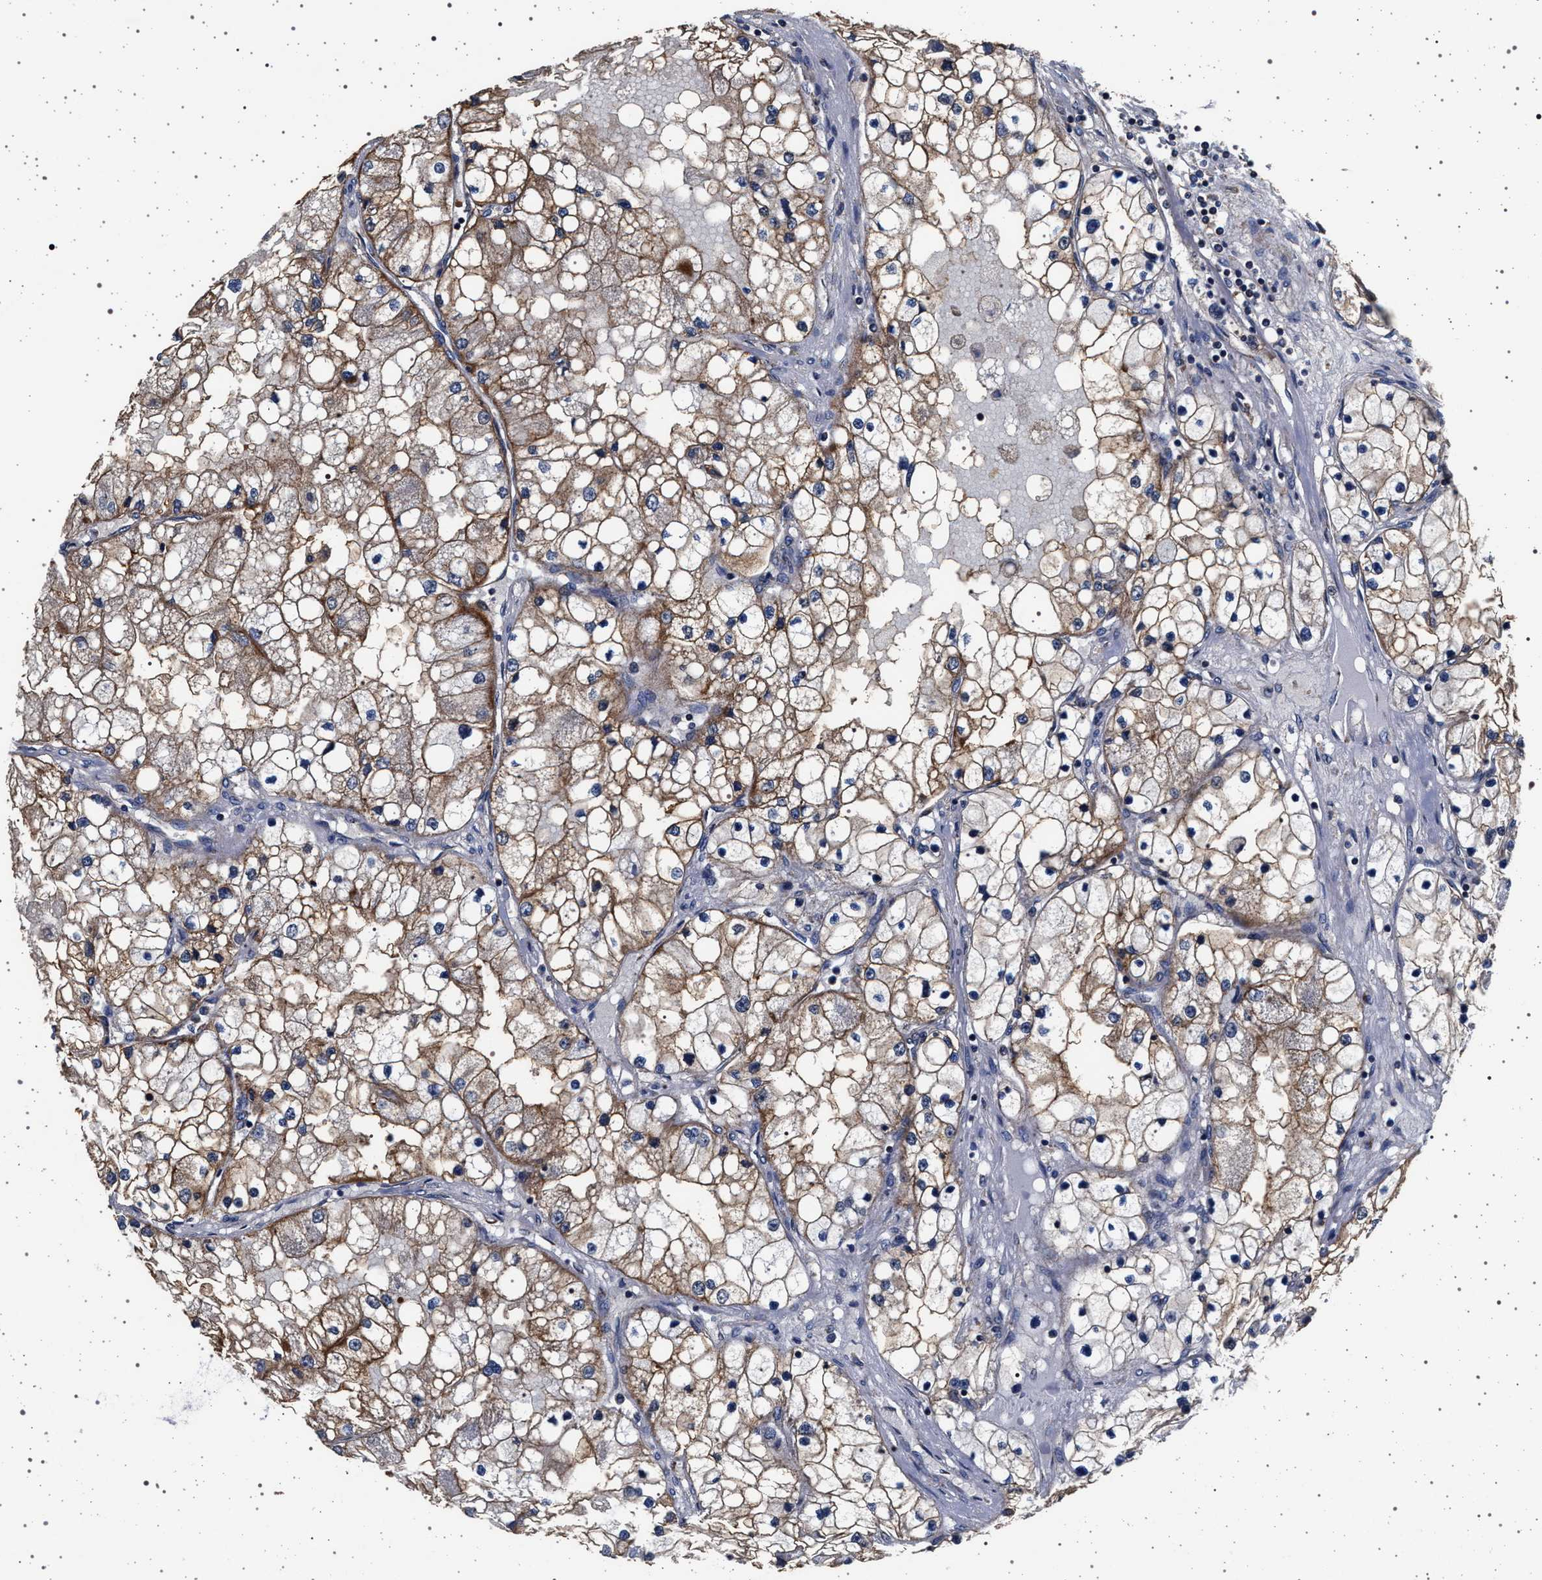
{"staining": {"intensity": "moderate", "quantity": ">75%", "location": "cytoplasmic/membranous"}, "tissue": "renal cancer", "cell_type": "Tumor cells", "image_type": "cancer", "snomed": [{"axis": "morphology", "description": "Adenocarcinoma, NOS"}, {"axis": "topography", "description": "Kidney"}], "caption": "Renal cancer stained with a brown dye demonstrates moderate cytoplasmic/membranous positive positivity in approximately >75% of tumor cells.", "gene": "MAP3K2", "patient": {"sex": "male", "age": 68}}